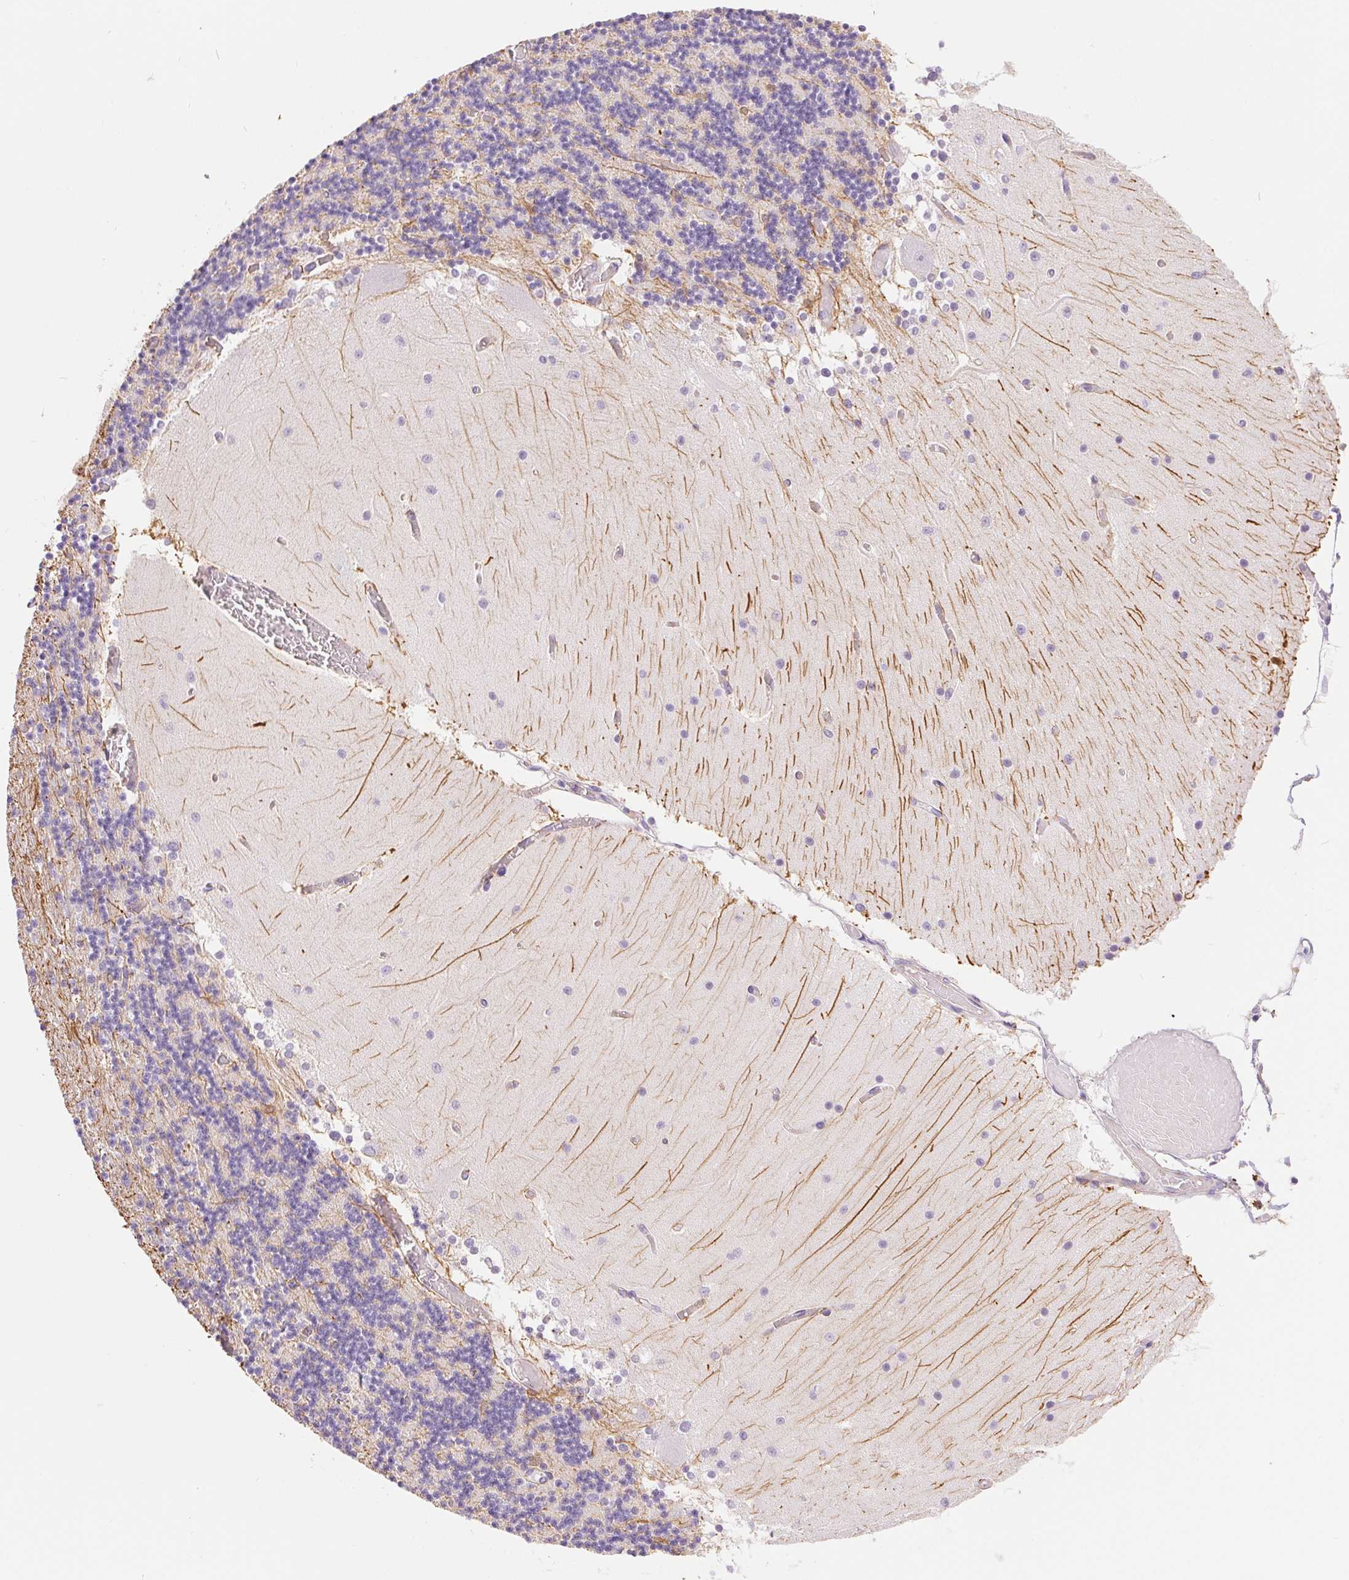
{"staining": {"intensity": "moderate", "quantity": "<25%", "location": "cytoplasmic/membranous"}, "tissue": "cerebellum", "cell_type": "Cells in granular layer", "image_type": "normal", "snomed": [{"axis": "morphology", "description": "Normal tissue, NOS"}, {"axis": "topography", "description": "Cerebellum"}], "caption": "Brown immunohistochemical staining in normal cerebellum exhibits moderate cytoplasmic/membranous expression in about <25% of cells in granular layer.", "gene": "GFAP", "patient": {"sex": "female", "age": 28}}